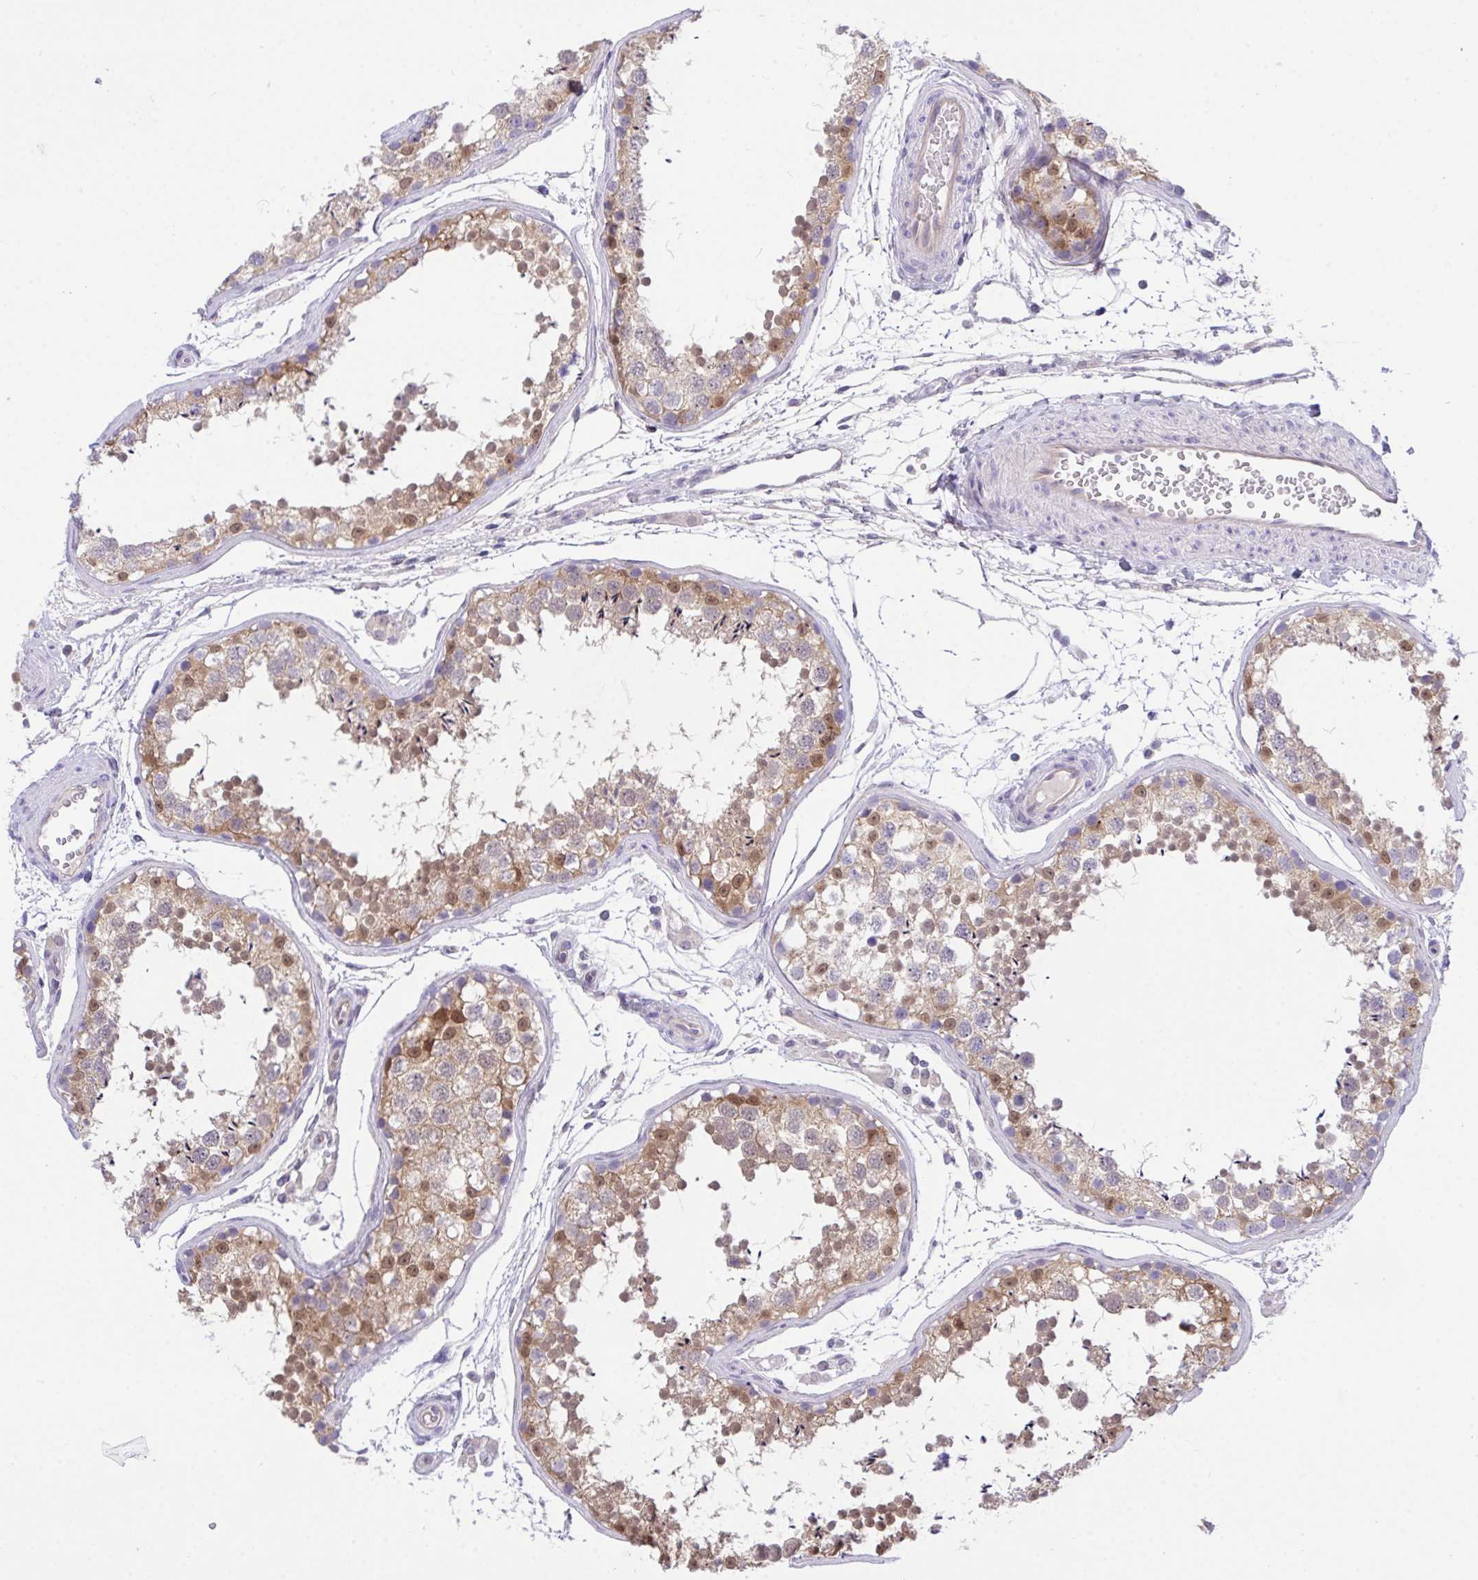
{"staining": {"intensity": "moderate", "quantity": ">75%", "location": "cytoplasmic/membranous,nuclear"}, "tissue": "testis", "cell_type": "Cells in seminiferous ducts", "image_type": "normal", "snomed": [{"axis": "morphology", "description": "Normal tissue, NOS"}, {"axis": "topography", "description": "Testis"}], "caption": "Immunohistochemical staining of benign testis exhibits >75% levels of moderate cytoplasmic/membranous,nuclear protein positivity in approximately >75% of cells in seminiferous ducts.", "gene": "HOXD12", "patient": {"sex": "male", "age": 29}}